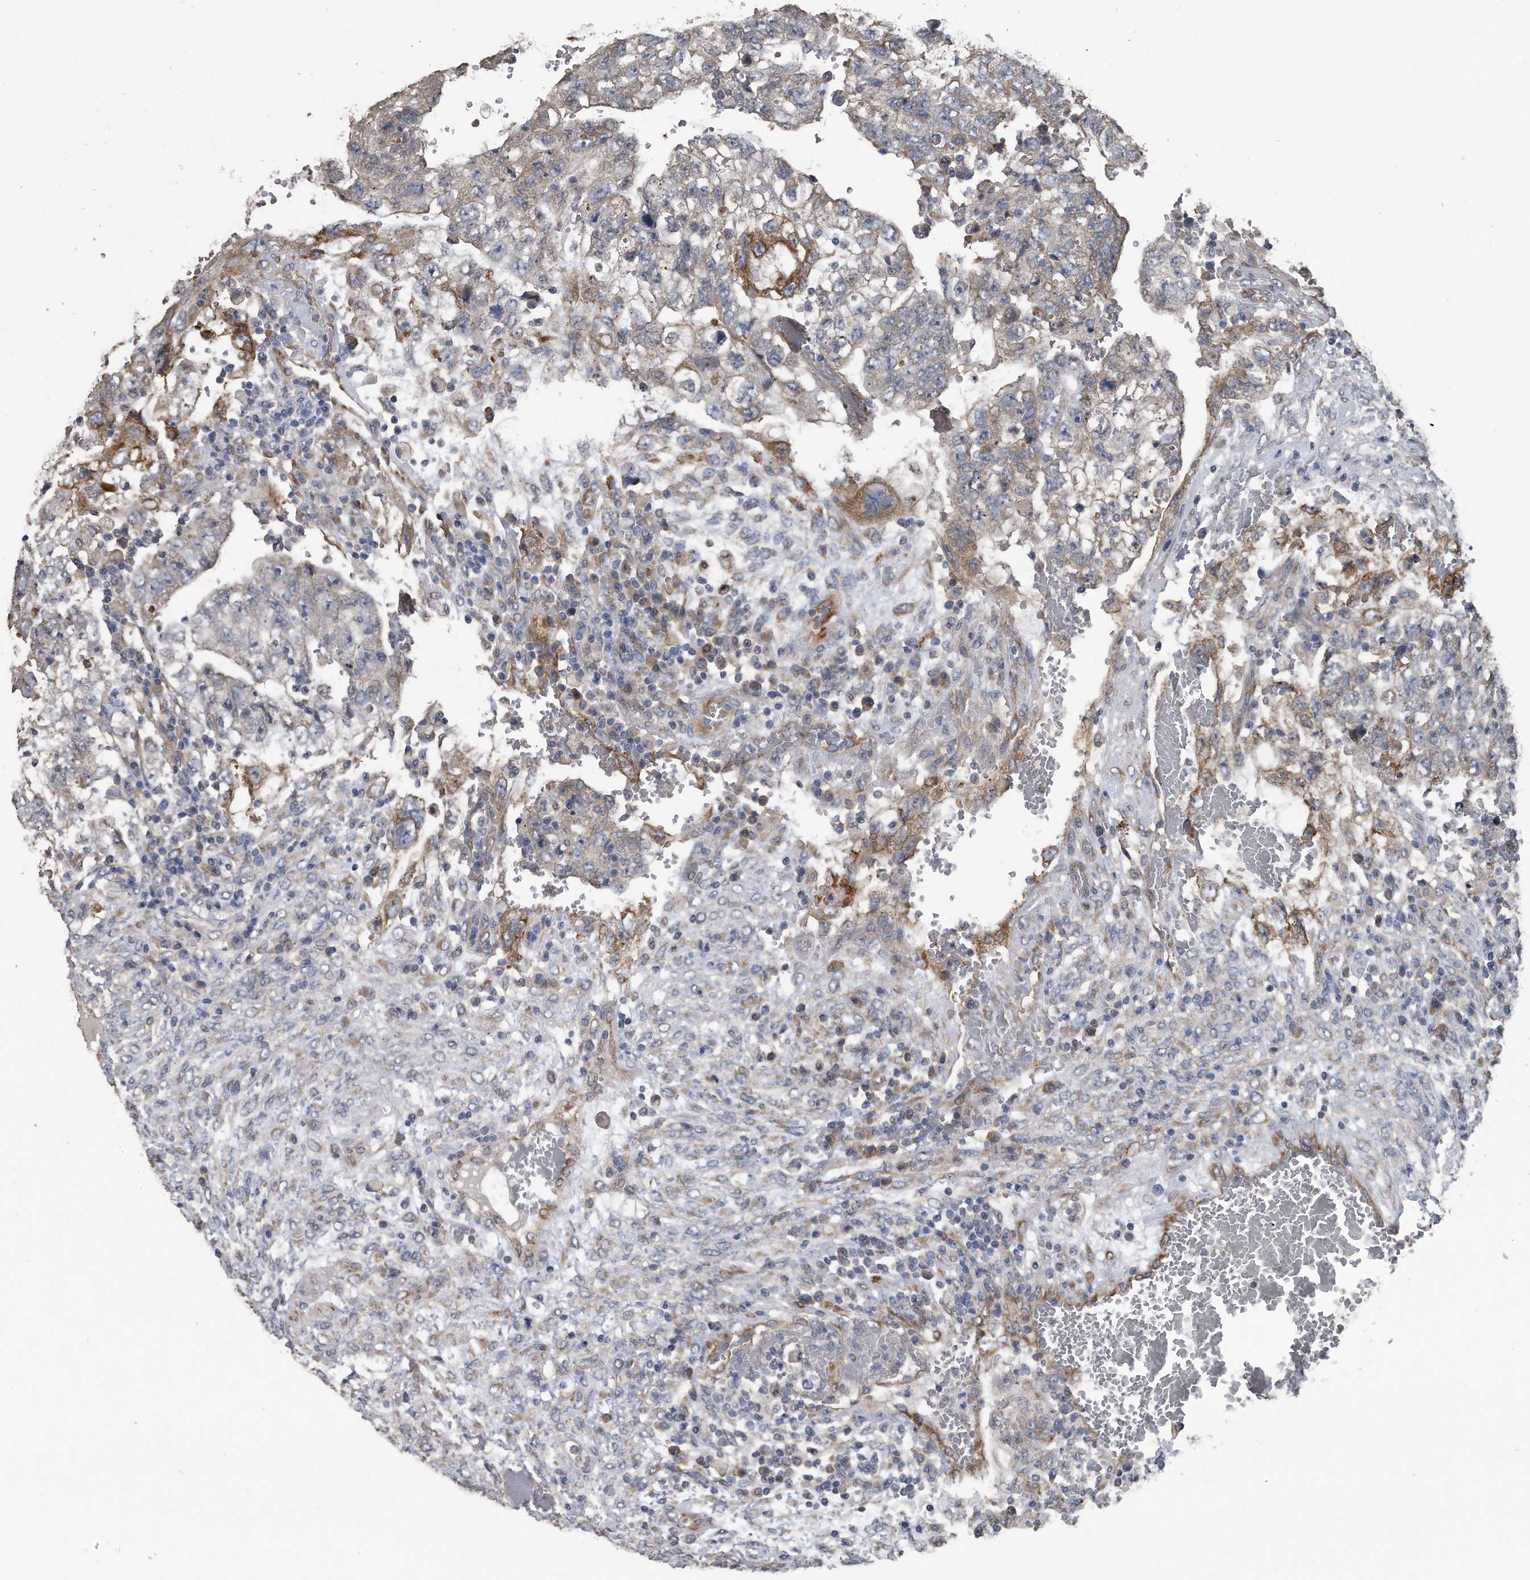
{"staining": {"intensity": "moderate", "quantity": "<25%", "location": "cytoplasmic/membranous"}, "tissue": "testis cancer", "cell_type": "Tumor cells", "image_type": "cancer", "snomed": [{"axis": "morphology", "description": "Carcinoma, Embryonal, NOS"}, {"axis": "topography", "description": "Testis"}], "caption": "Immunohistochemical staining of testis cancer displays moderate cytoplasmic/membranous protein staining in about <25% of tumor cells. The protein of interest is shown in brown color, while the nuclei are stained blue.", "gene": "PCLO", "patient": {"sex": "male", "age": 36}}